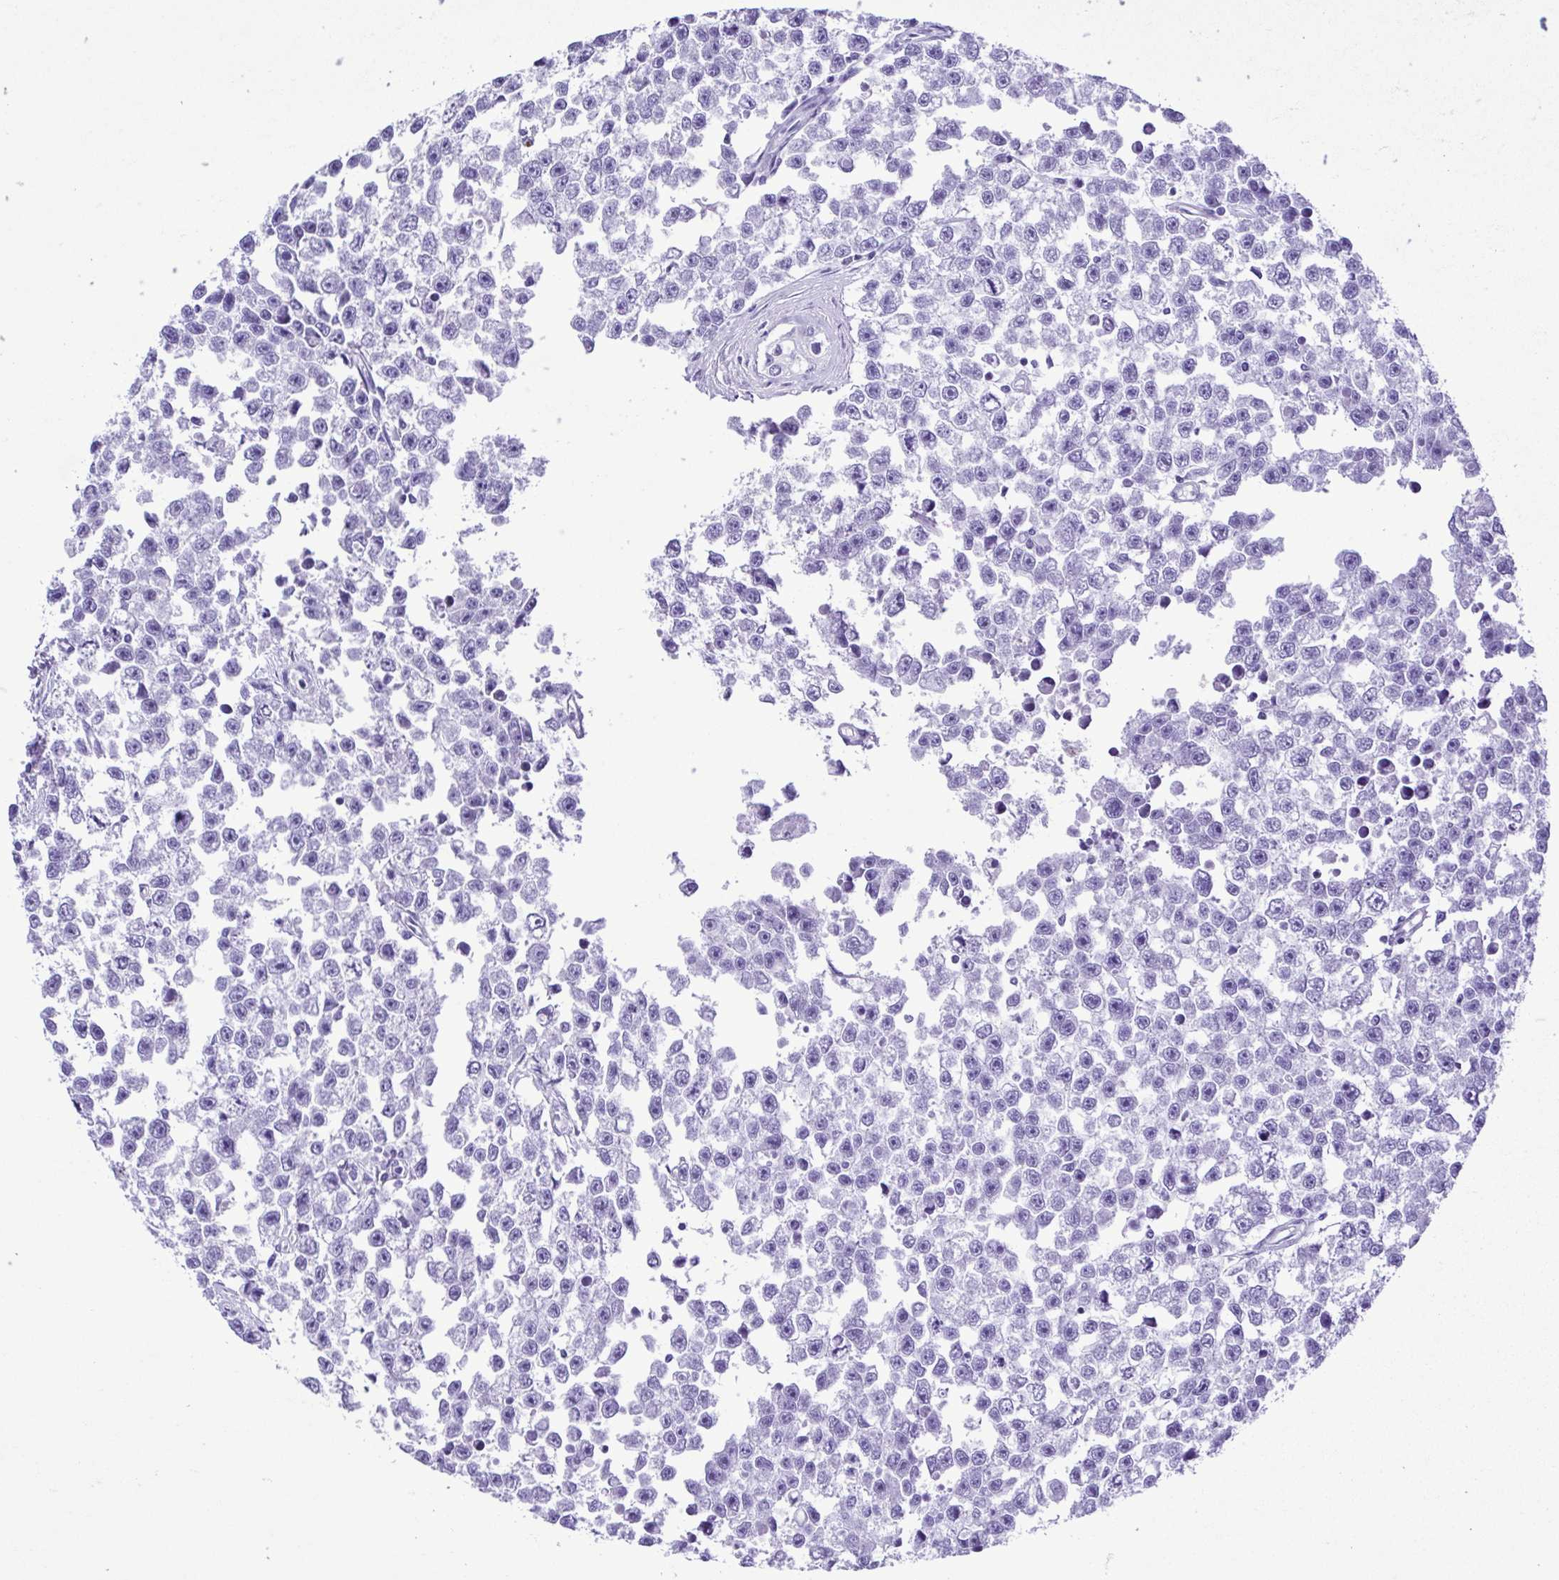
{"staining": {"intensity": "negative", "quantity": "none", "location": "none"}, "tissue": "testis cancer", "cell_type": "Tumor cells", "image_type": "cancer", "snomed": [{"axis": "morphology", "description": "Seminoma, NOS"}, {"axis": "topography", "description": "Testis"}], "caption": "The photomicrograph reveals no staining of tumor cells in testis seminoma.", "gene": "SYT1", "patient": {"sex": "male", "age": 26}}